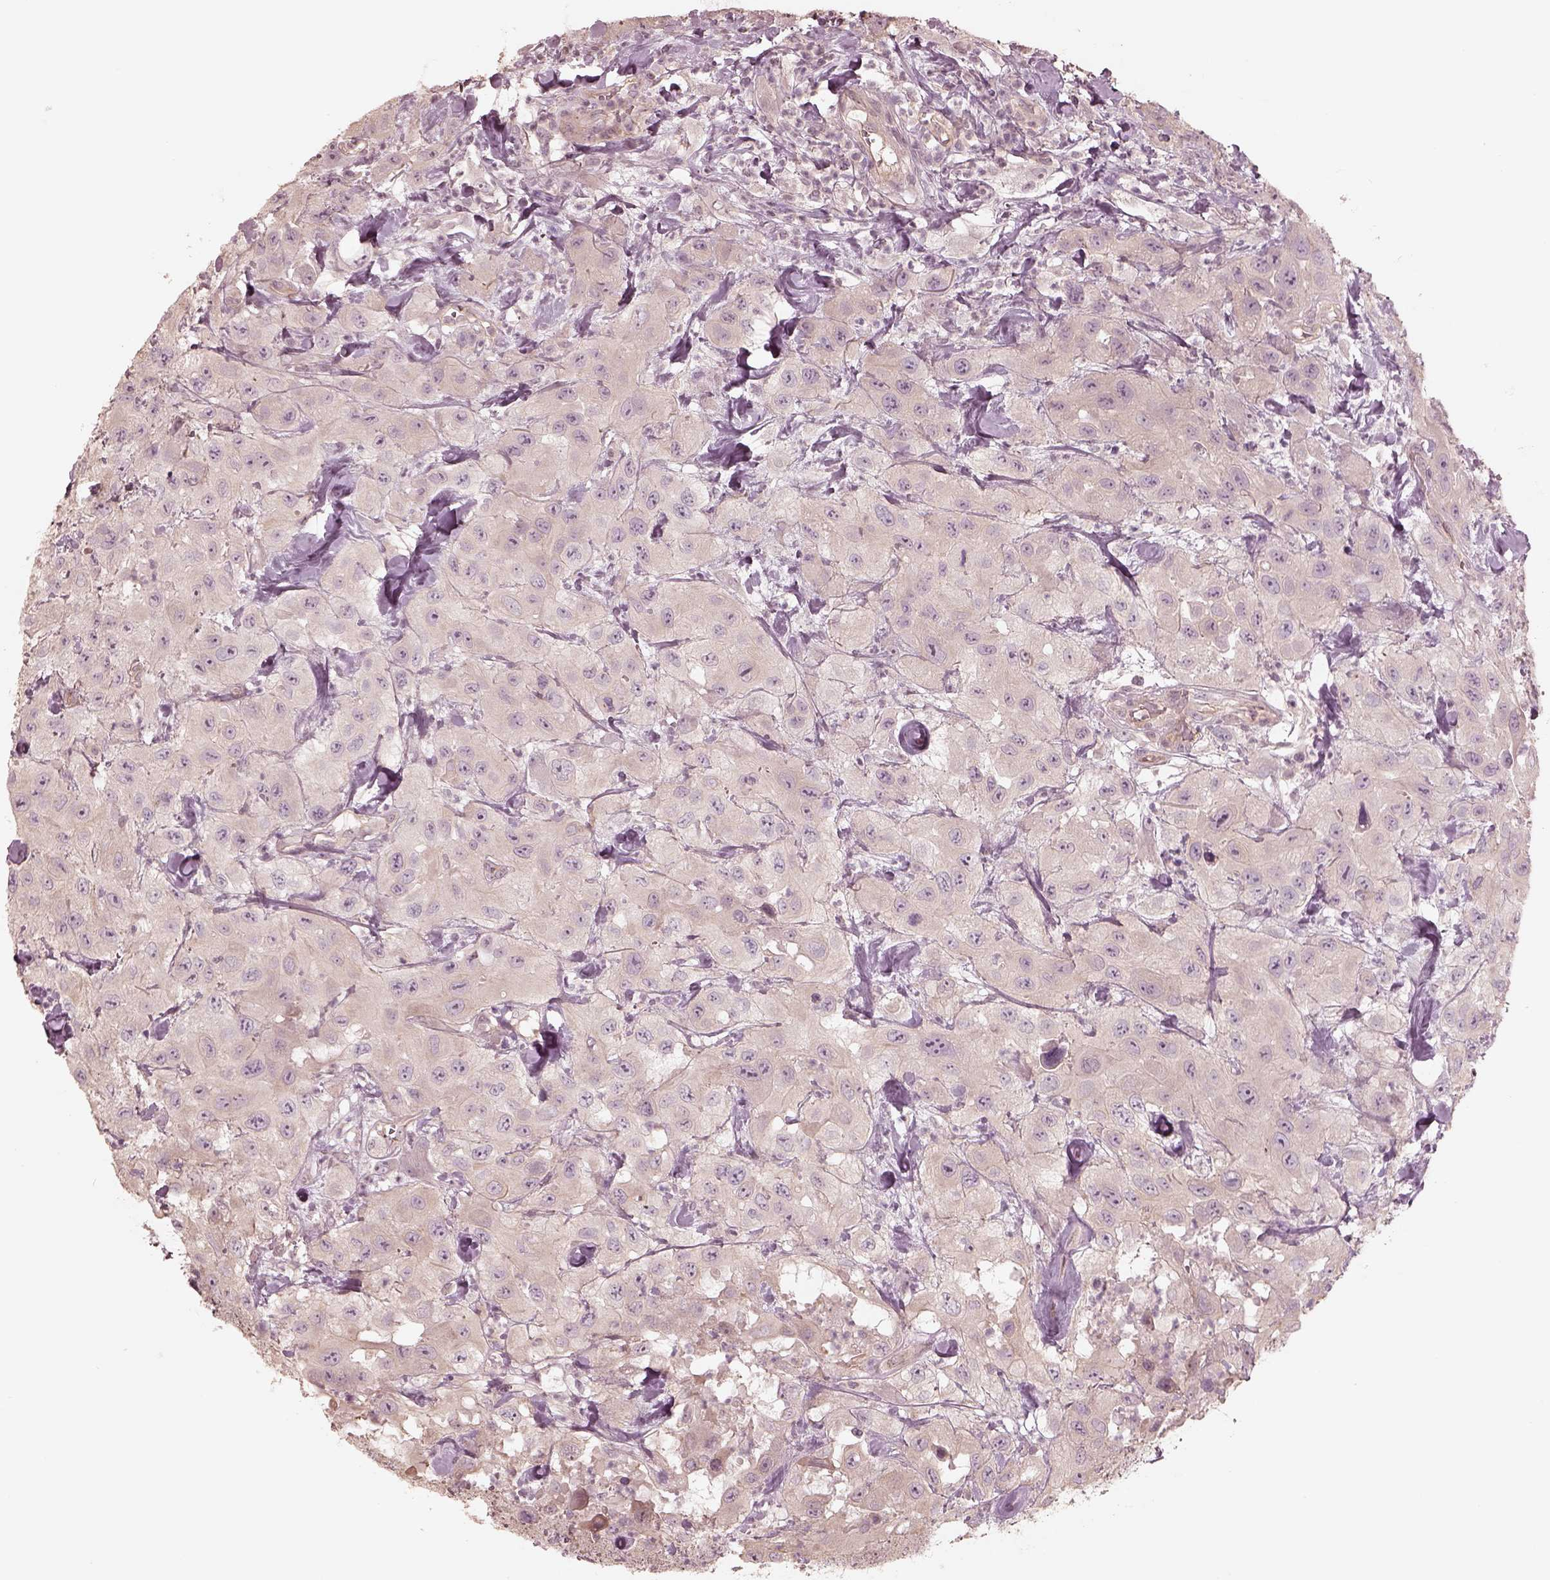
{"staining": {"intensity": "negative", "quantity": "none", "location": "none"}, "tissue": "urothelial cancer", "cell_type": "Tumor cells", "image_type": "cancer", "snomed": [{"axis": "morphology", "description": "Urothelial carcinoma, High grade"}, {"axis": "topography", "description": "Urinary bladder"}], "caption": "An immunohistochemistry (IHC) micrograph of urothelial cancer is shown. There is no staining in tumor cells of urothelial cancer.", "gene": "KIF5C", "patient": {"sex": "male", "age": 79}}